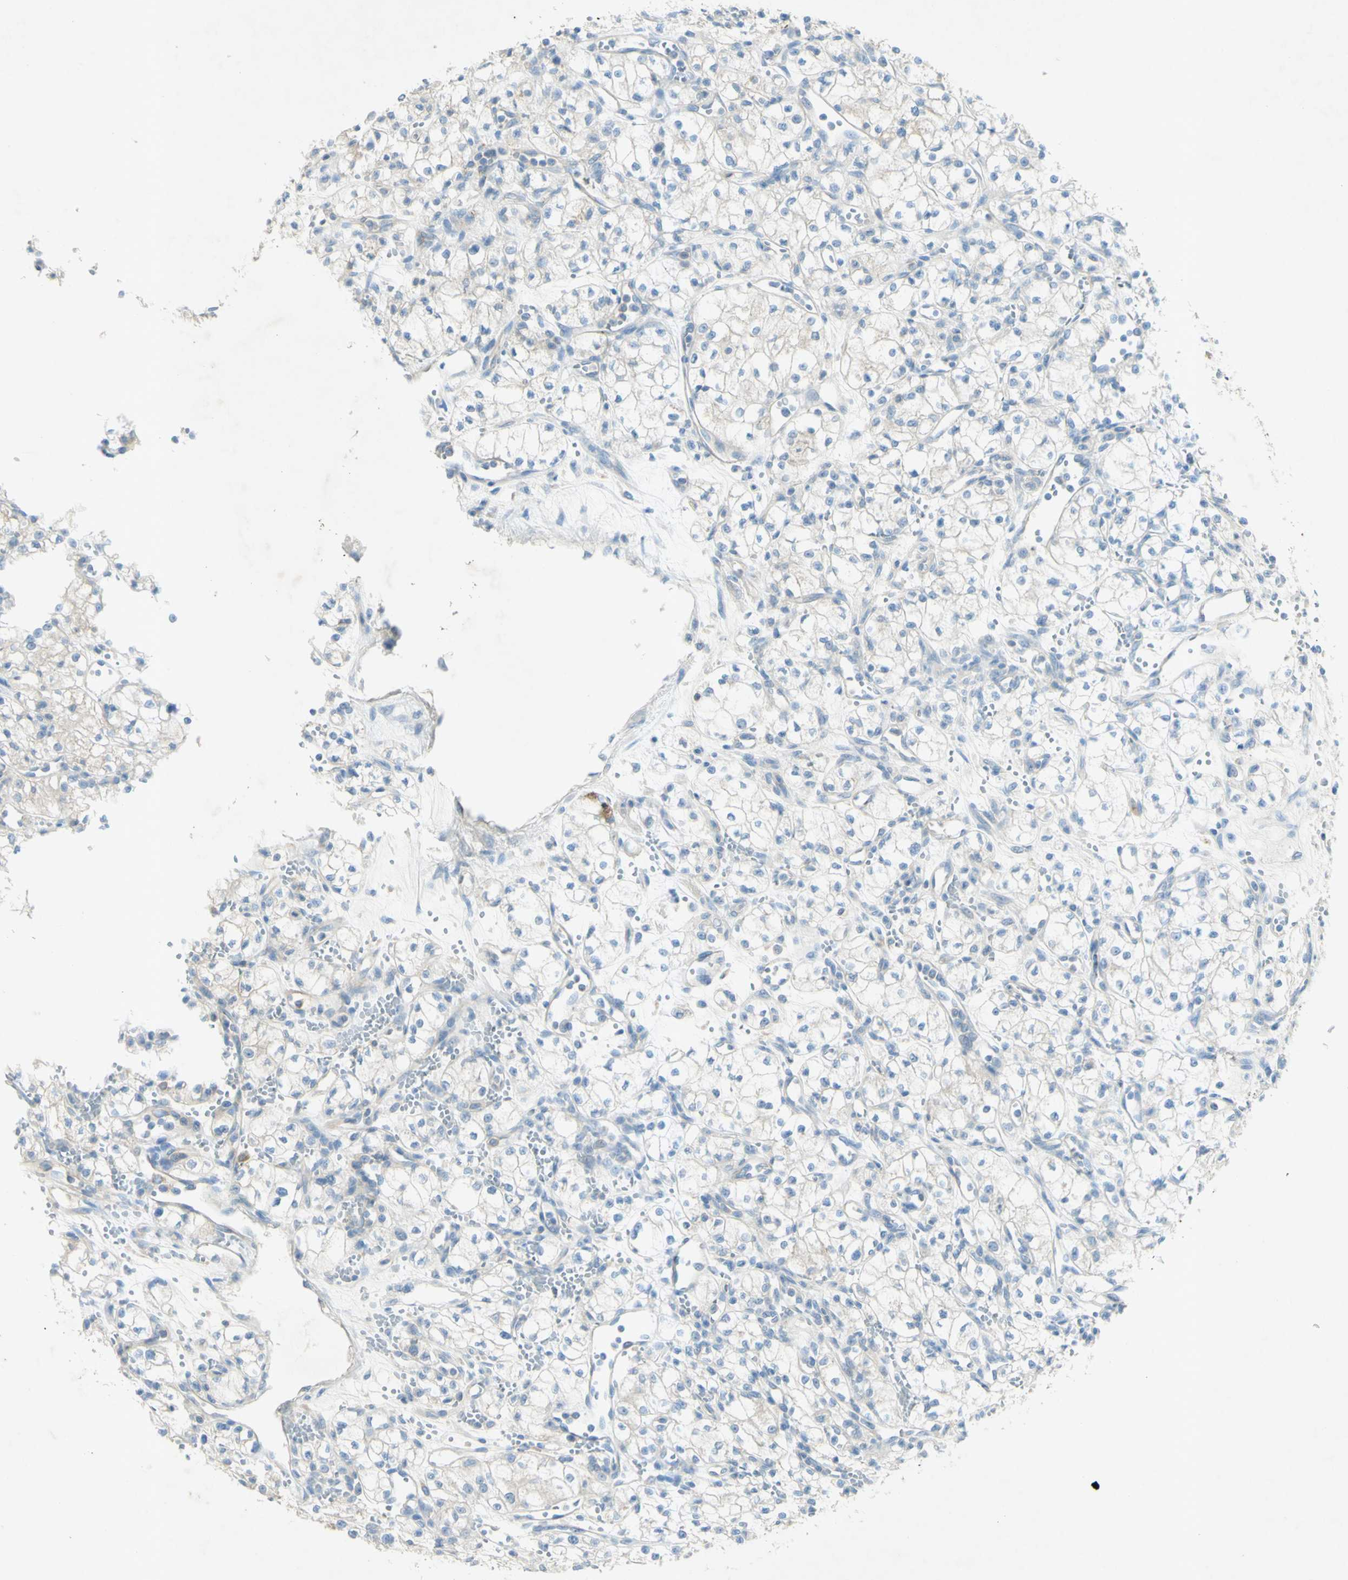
{"staining": {"intensity": "weak", "quantity": ">75%", "location": "cytoplasmic/membranous"}, "tissue": "renal cancer", "cell_type": "Tumor cells", "image_type": "cancer", "snomed": [{"axis": "morphology", "description": "Normal tissue, NOS"}, {"axis": "morphology", "description": "Adenocarcinoma, NOS"}, {"axis": "topography", "description": "Kidney"}], "caption": "DAB (3,3'-diaminobenzidine) immunohistochemical staining of human adenocarcinoma (renal) exhibits weak cytoplasmic/membranous protein expression in approximately >75% of tumor cells.", "gene": "GDF15", "patient": {"sex": "male", "age": 59}}